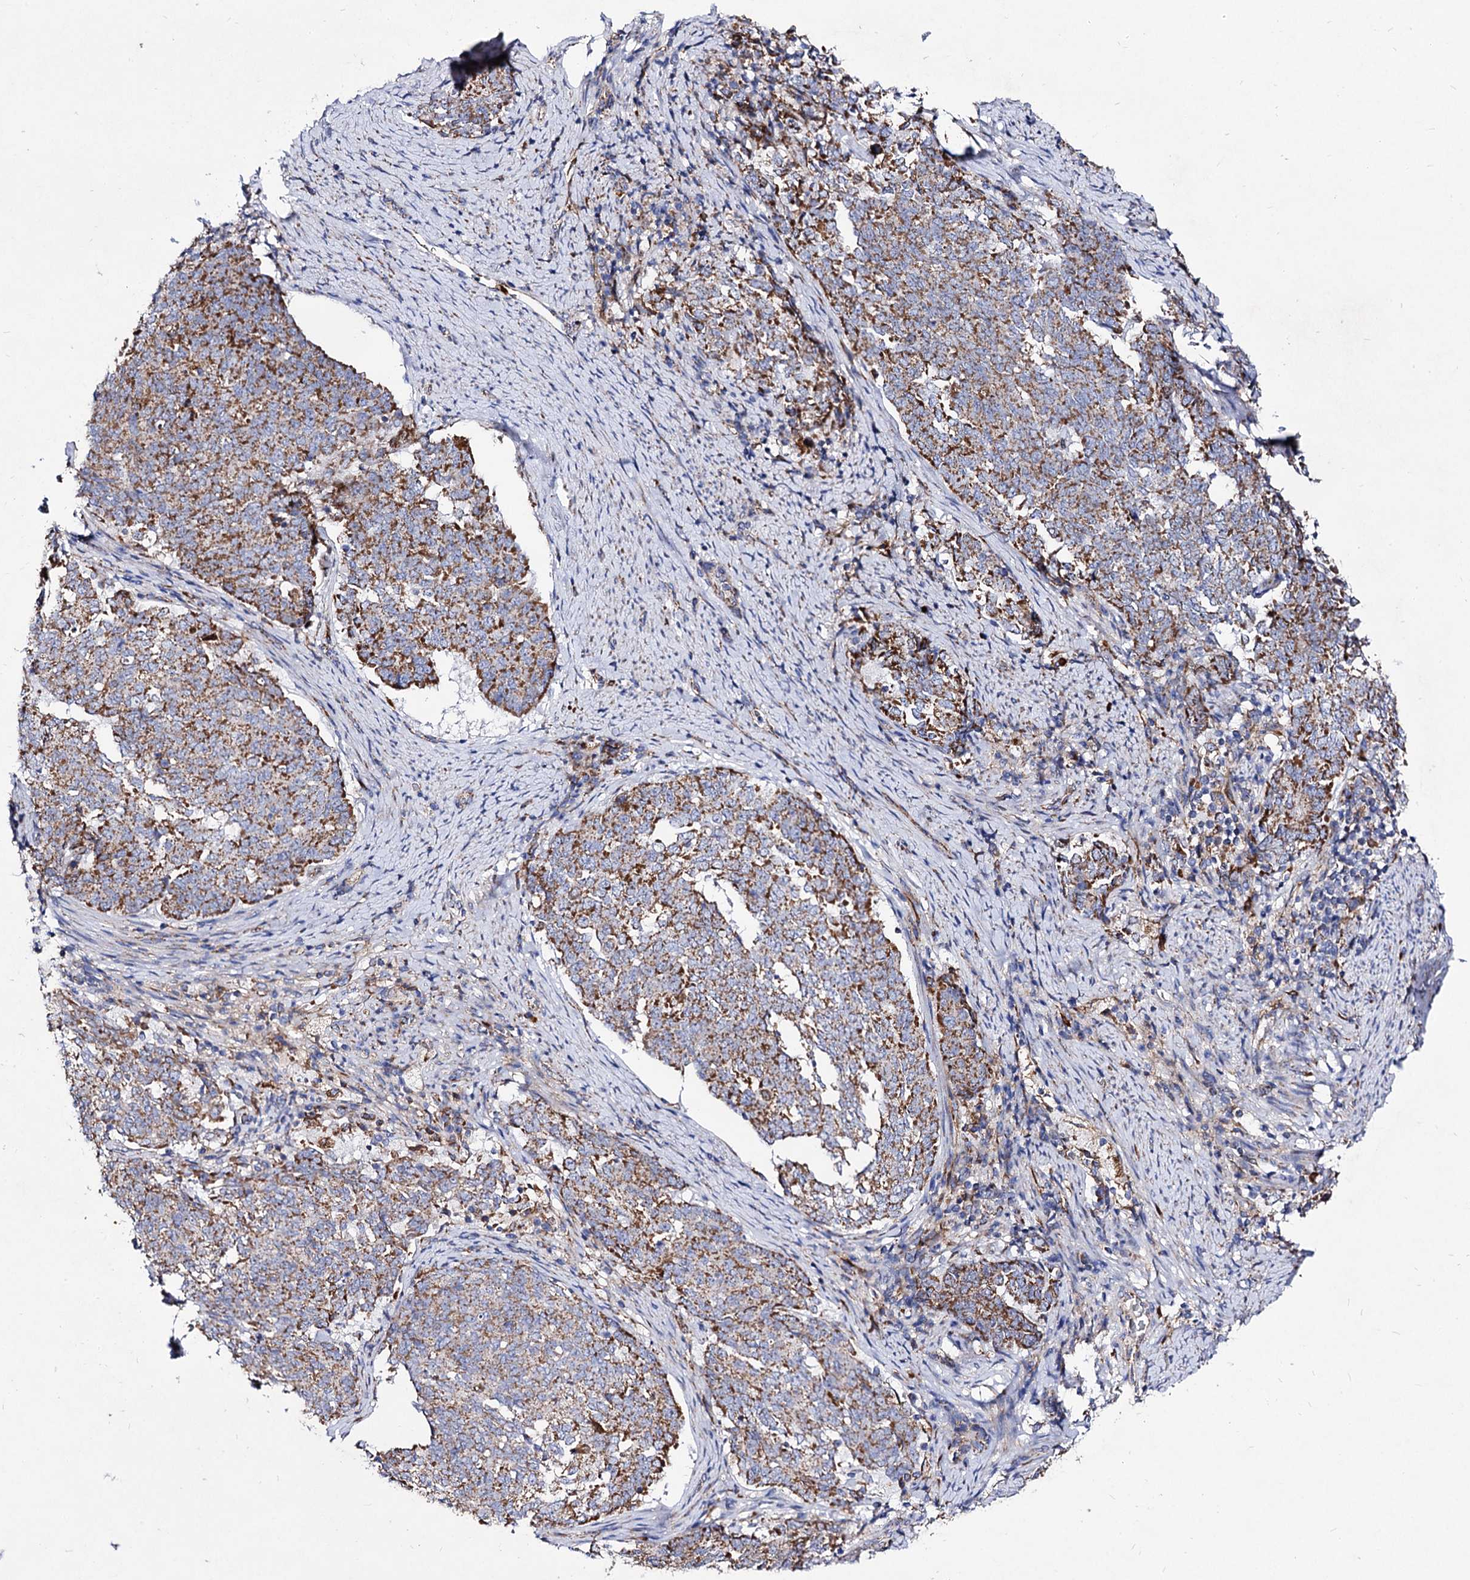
{"staining": {"intensity": "moderate", "quantity": ">75%", "location": "cytoplasmic/membranous"}, "tissue": "endometrial cancer", "cell_type": "Tumor cells", "image_type": "cancer", "snomed": [{"axis": "morphology", "description": "Adenocarcinoma, NOS"}, {"axis": "topography", "description": "Endometrium"}], "caption": "A high-resolution histopathology image shows IHC staining of endometrial cancer, which demonstrates moderate cytoplasmic/membranous expression in about >75% of tumor cells. Nuclei are stained in blue.", "gene": "ACAD9", "patient": {"sex": "female", "age": 80}}